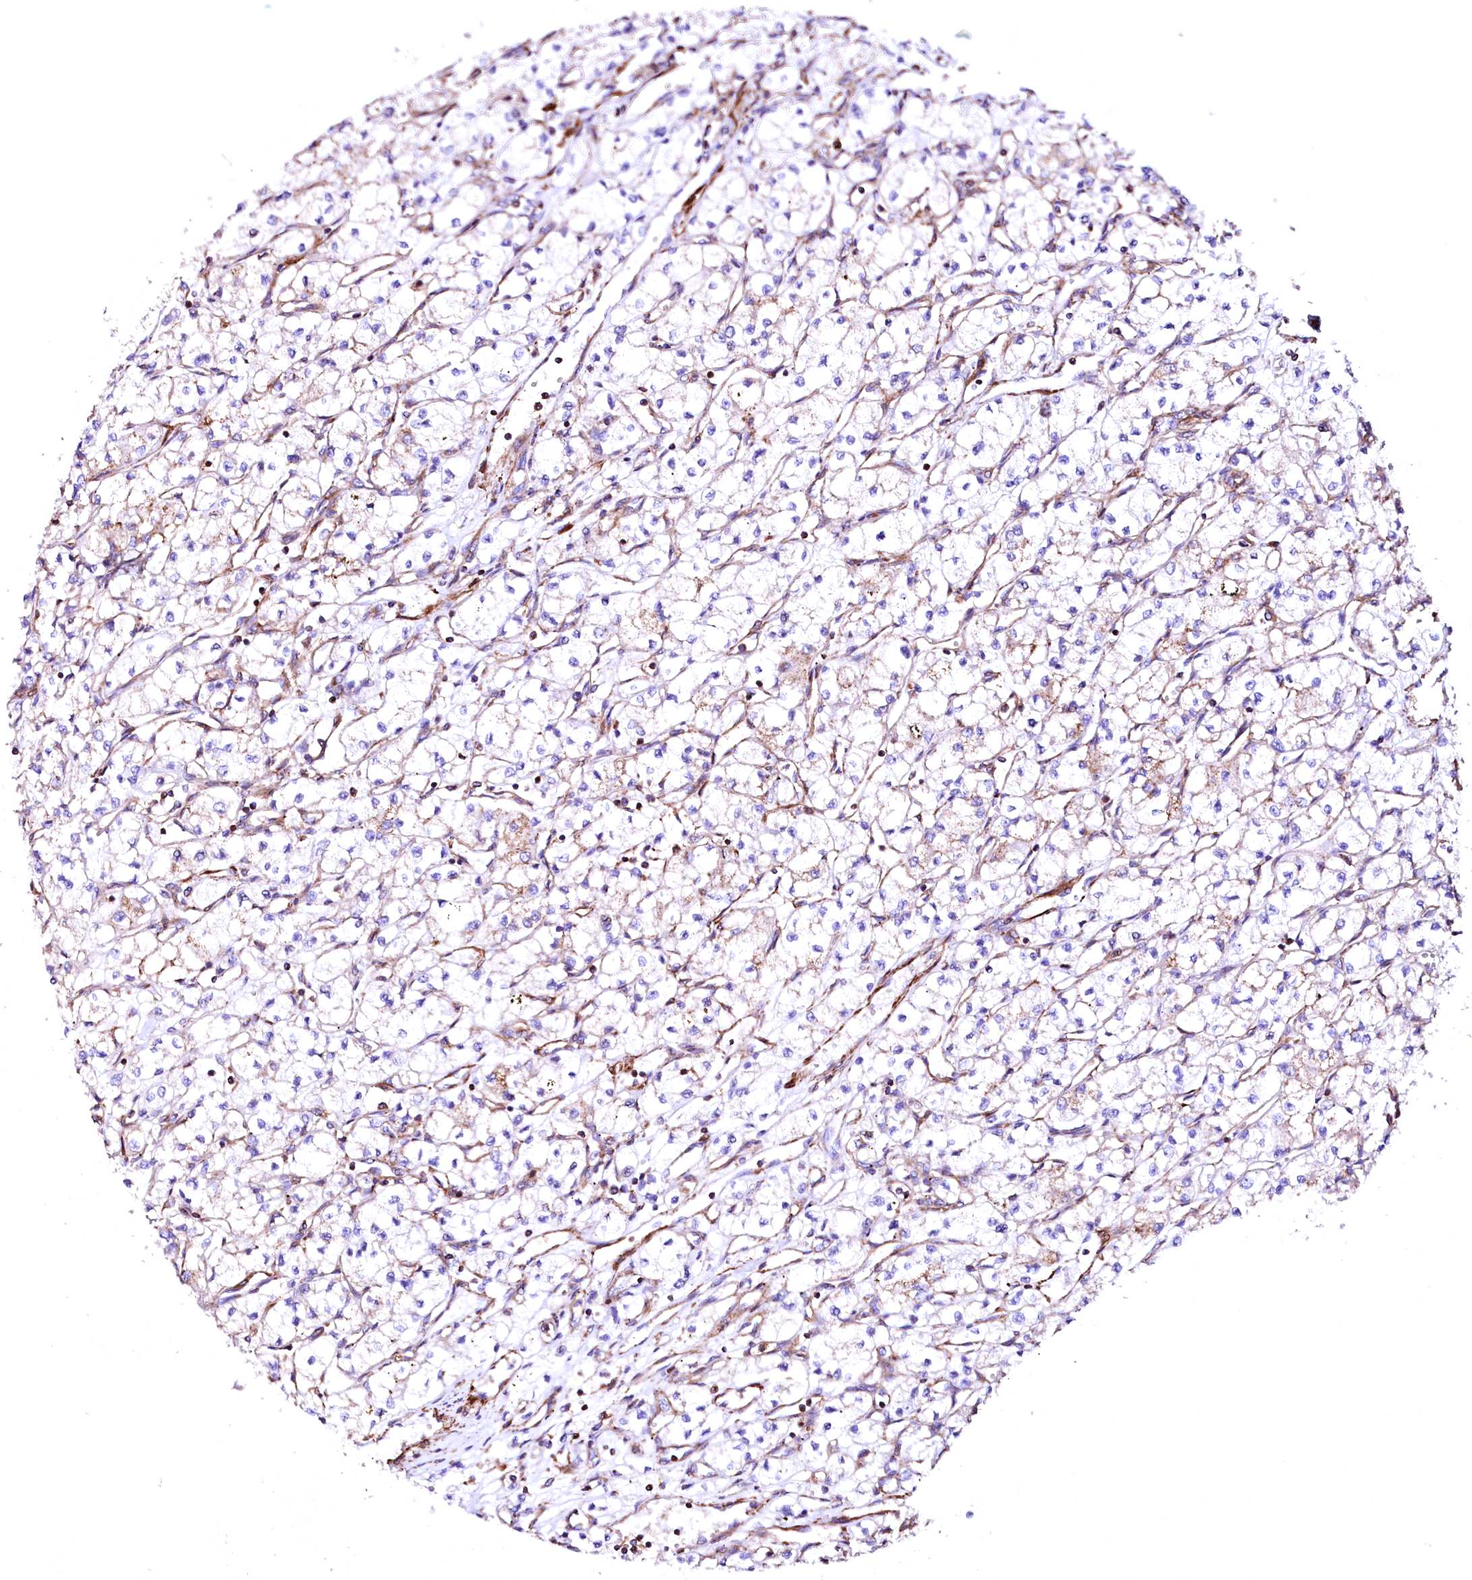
{"staining": {"intensity": "negative", "quantity": "none", "location": "none"}, "tissue": "renal cancer", "cell_type": "Tumor cells", "image_type": "cancer", "snomed": [{"axis": "morphology", "description": "Adenocarcinoma, NOS"}, {"axis": "topography", "description": "Kidney"}], "caption": "This is an immunohistochemistry photomicrograph of renal cancer. There is no staining in tumor cells.", "gene": "GPR176", "patient": {"sex": "male", "age": 59}}